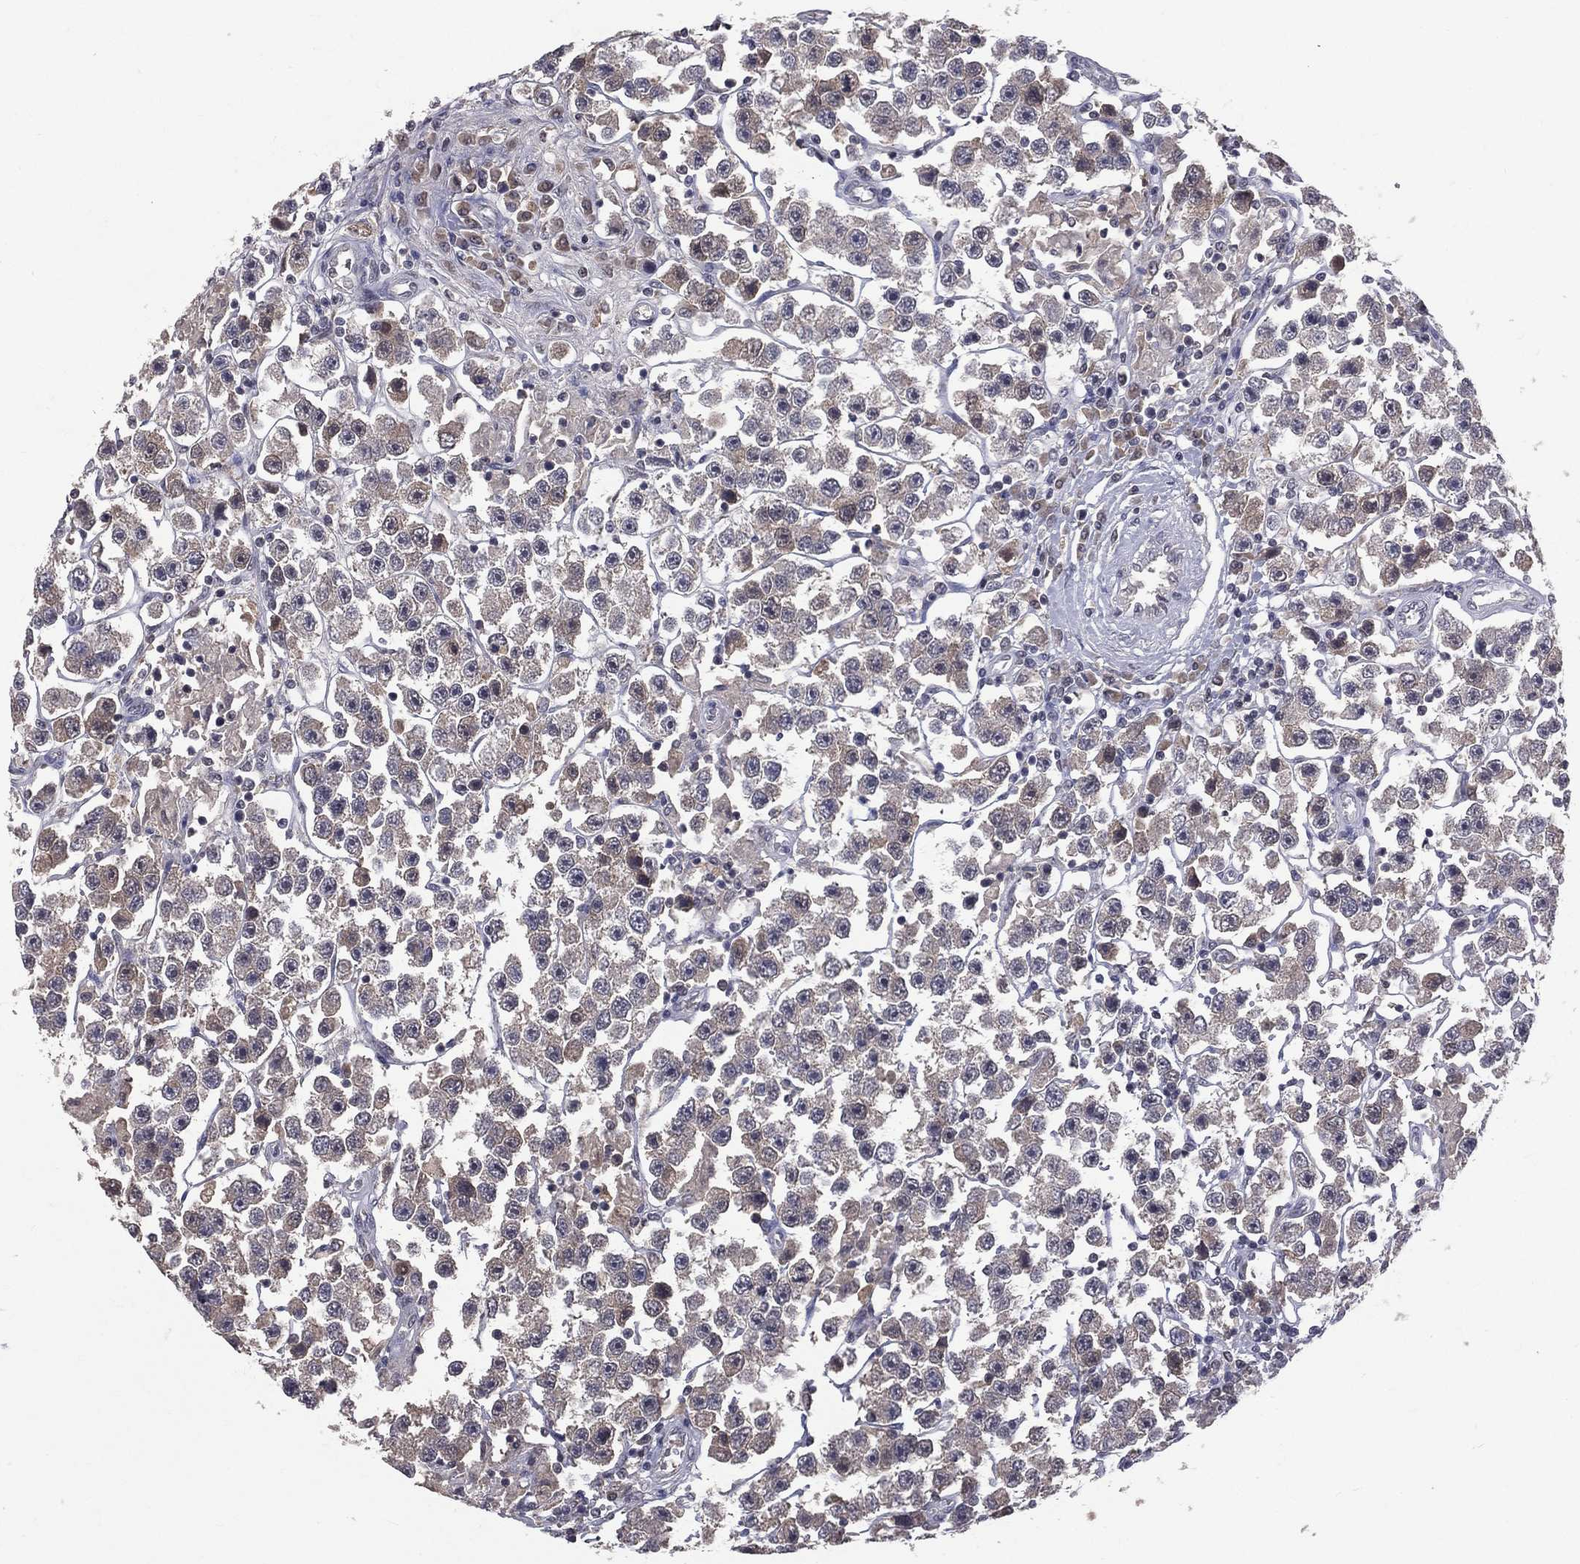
{"staining": {"intensity": "weak", "quantity": "25%-75%", "location": "cytoplasmic/membranous"}, "tissue": "testis cancer", "cell_type": "Tumor cells", "image_type": "cancer", "snomed": [{"axis": "morphology", "description": "Seminoma, NOS"}, {"axis": "topography", "description": "Testis"}], "caption": "Protein staining shows weak cytoplasmic/membranous staining in approximately 25%-75% of tumor cells in testis cancer (seminoma).", "gene": "DSG4", "patient": {"sex": "male", "age": 45}}